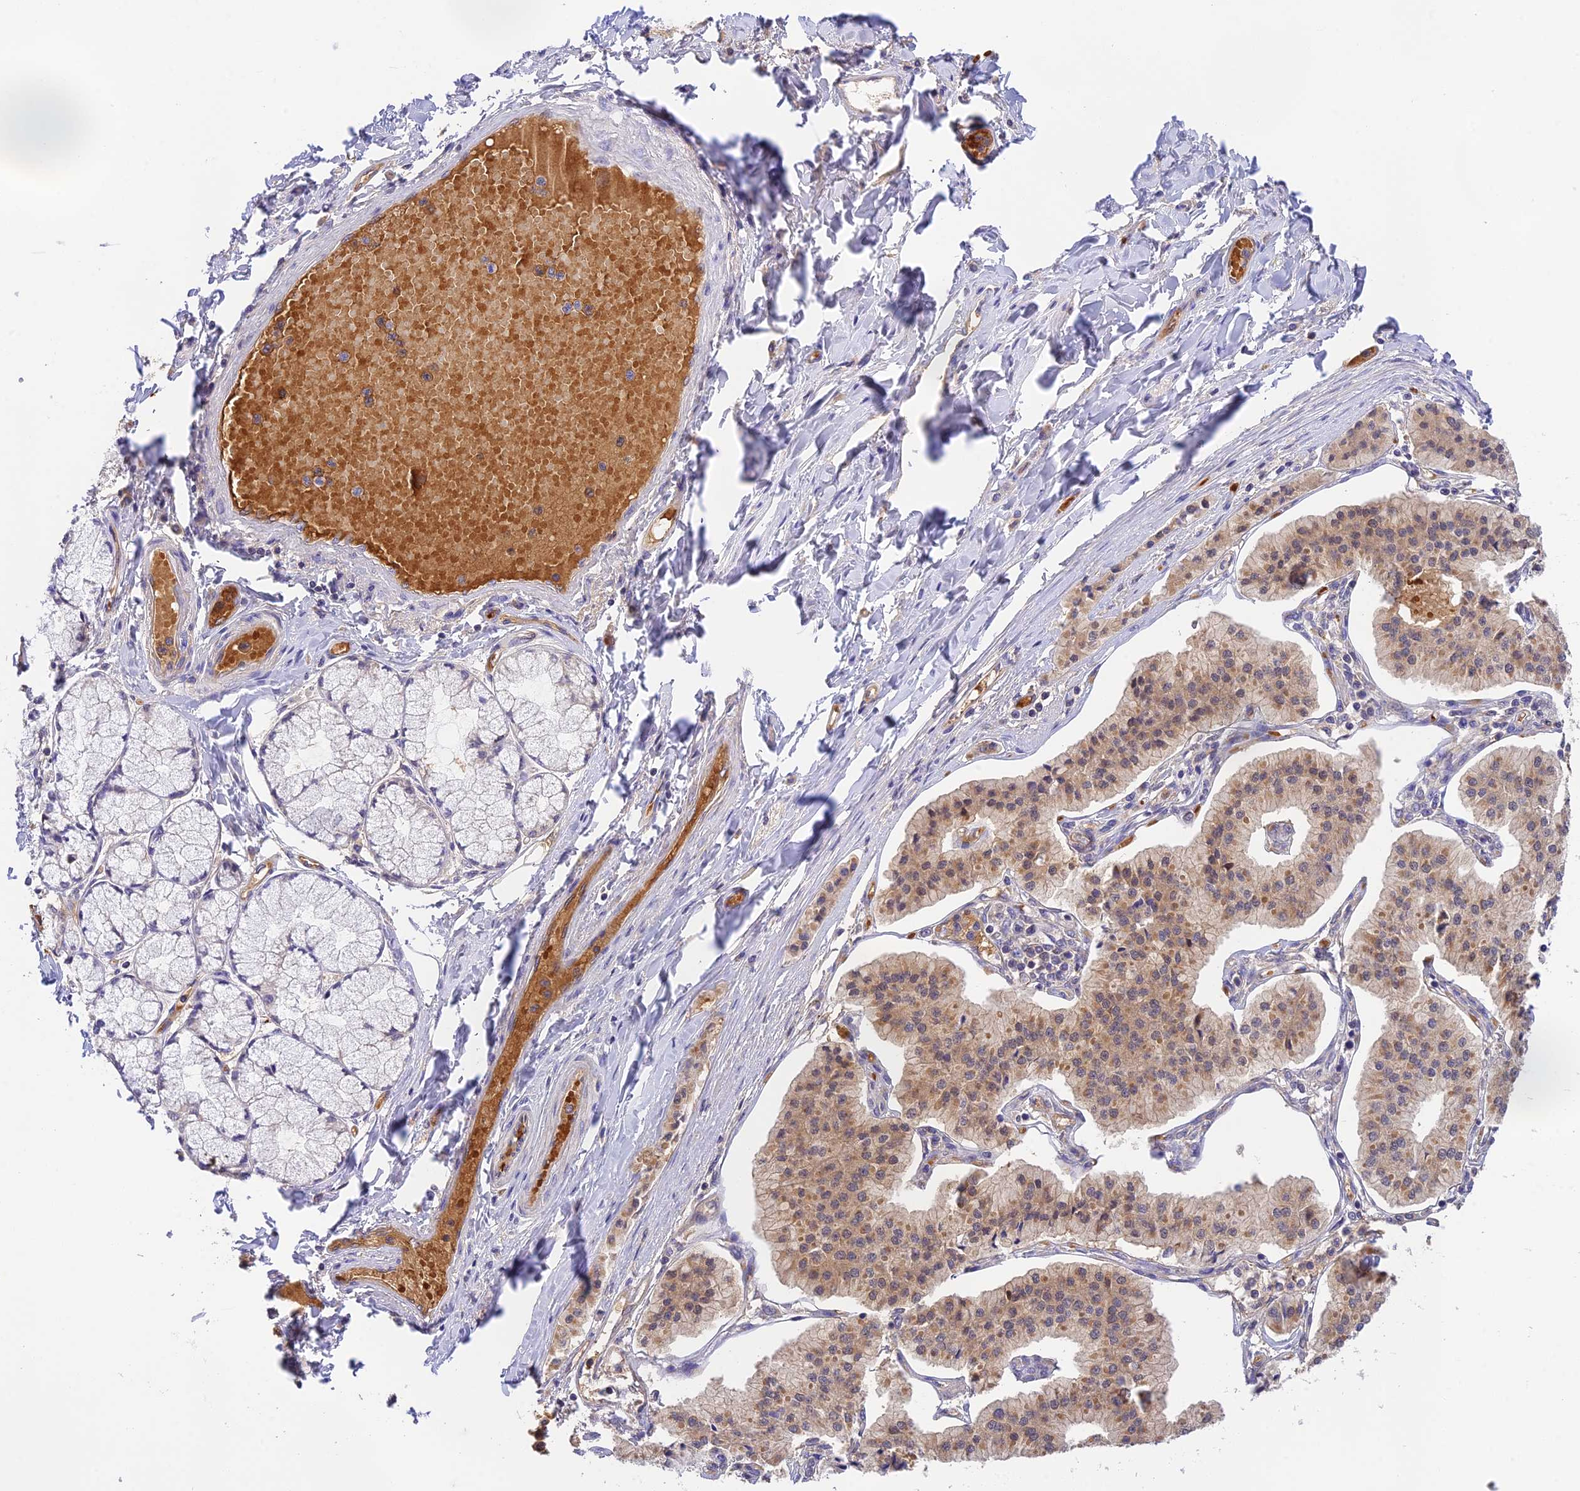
{"staining": {"intensity": "moderate", "quantity": "25%-75%", "location": "cytoplasmic/membranous"}, "tissue": "pancreatic cancer", "cell_type": "Tumor cells", "image_type": "cancer", "snomed": [{"axis": "morphology", "description": "Adenocarcinoma, NOS"}, {"axis": "topography", "description": "Pancreas"}], "caption": "A photomicrograph showing moderate cytoplasmic/membranous expression in approximately 25%-75% of tumor cells in adenocarcinoma (pancreatic), as visualized by brown immunohistochemical staining.", "gene": "HDHD2", "patient": {"sex": "female", "age": 50}}